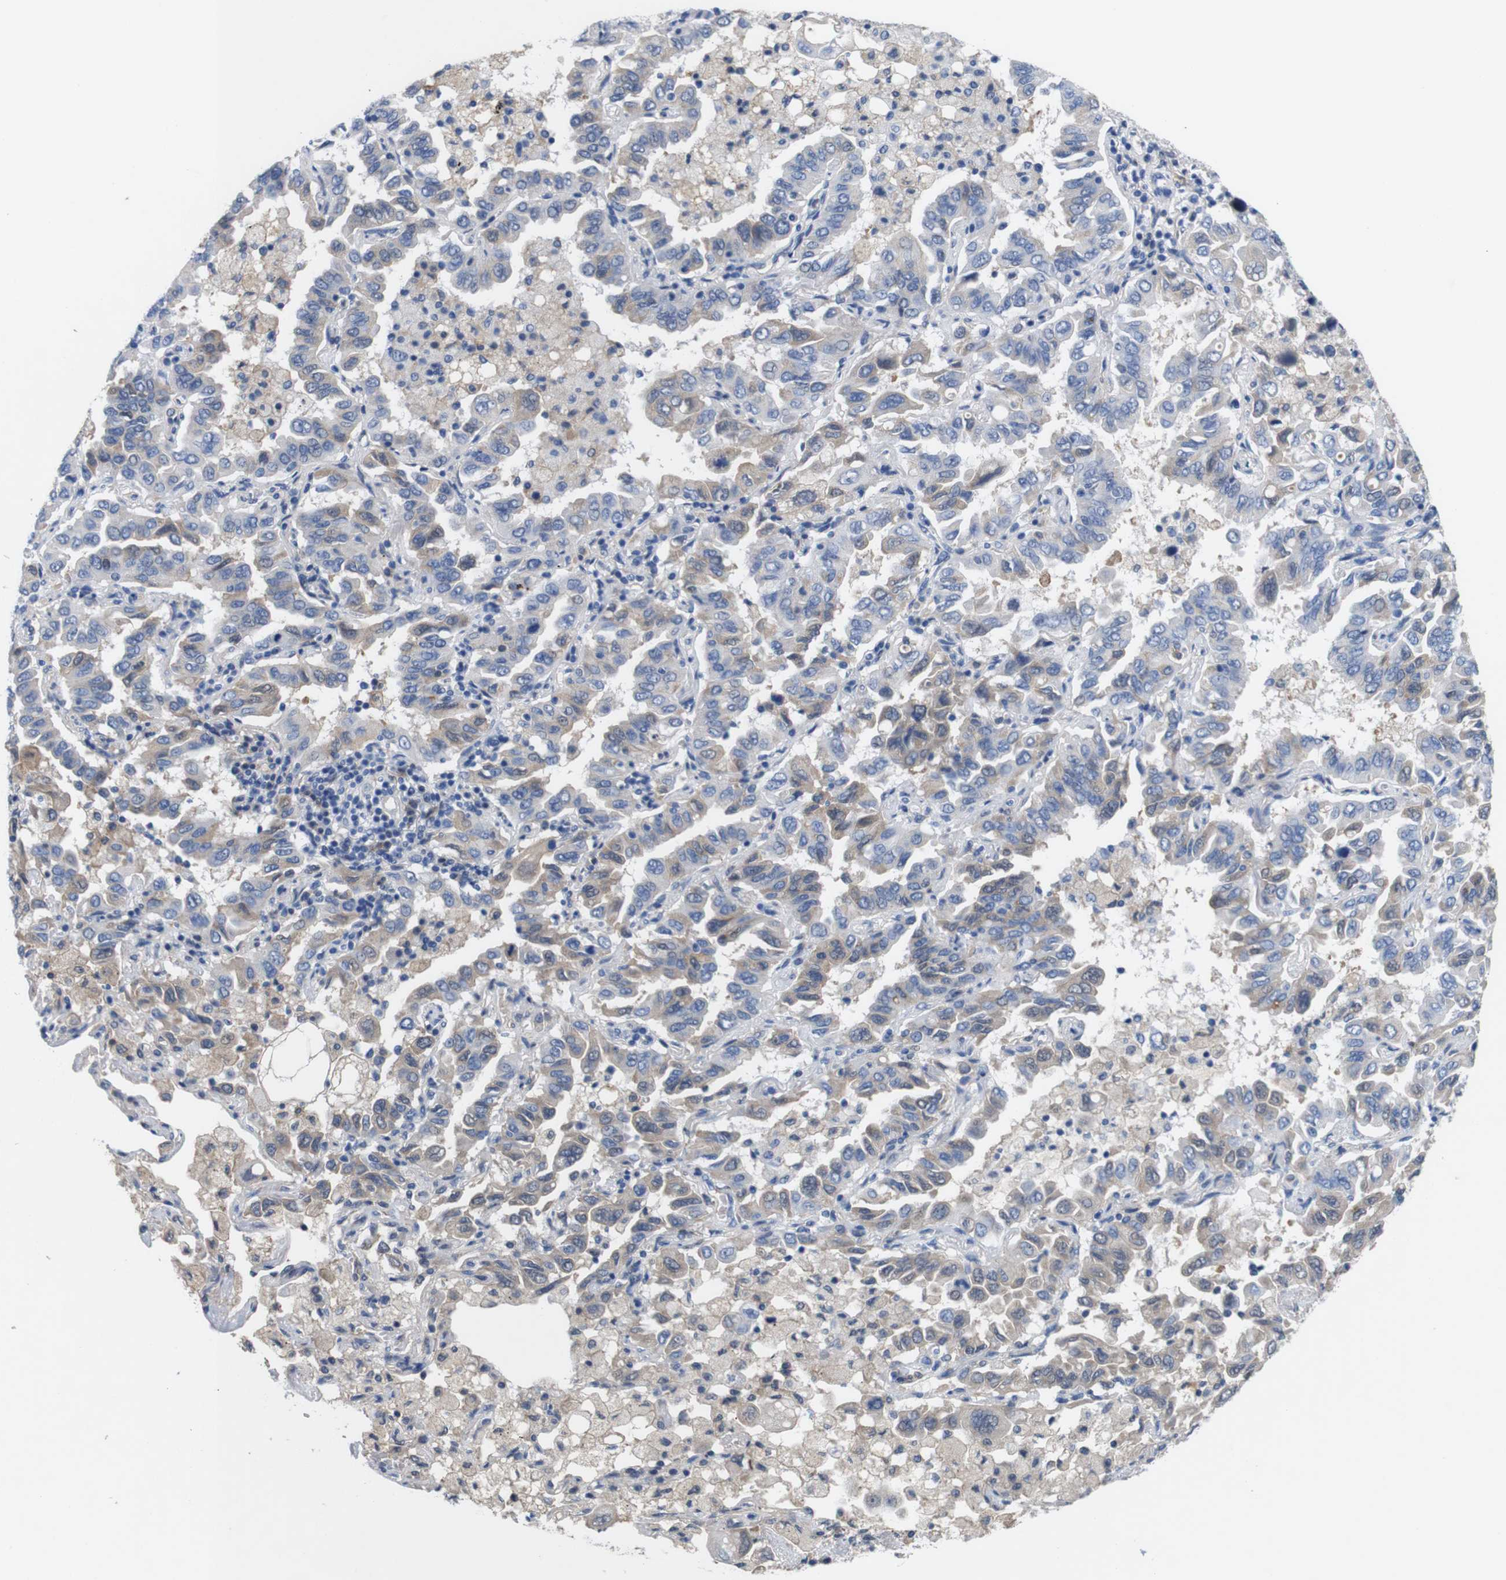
{"staining": {"intensity": "weak", "quantity": "25%-75%", "location": "cytoplasmic/membranous"}, "tissue": "lung cancer", "cell_type": "Tumor cells", "image_type": "cancer", "snomed": [{"axis": "morphology", "description": "Adenocarcinoma, NOS"}, {"axis": "topography", "description": "Lung"}], "caption": "Lung cancer (adenocarcinoma) stained for a protein (brown) demonstrates weak cytoplasmic/membranous positive staining in about 25%-75% of tumor cells.", "gene": "C1RL", "patient": {"sex": "male", "age": 64}}